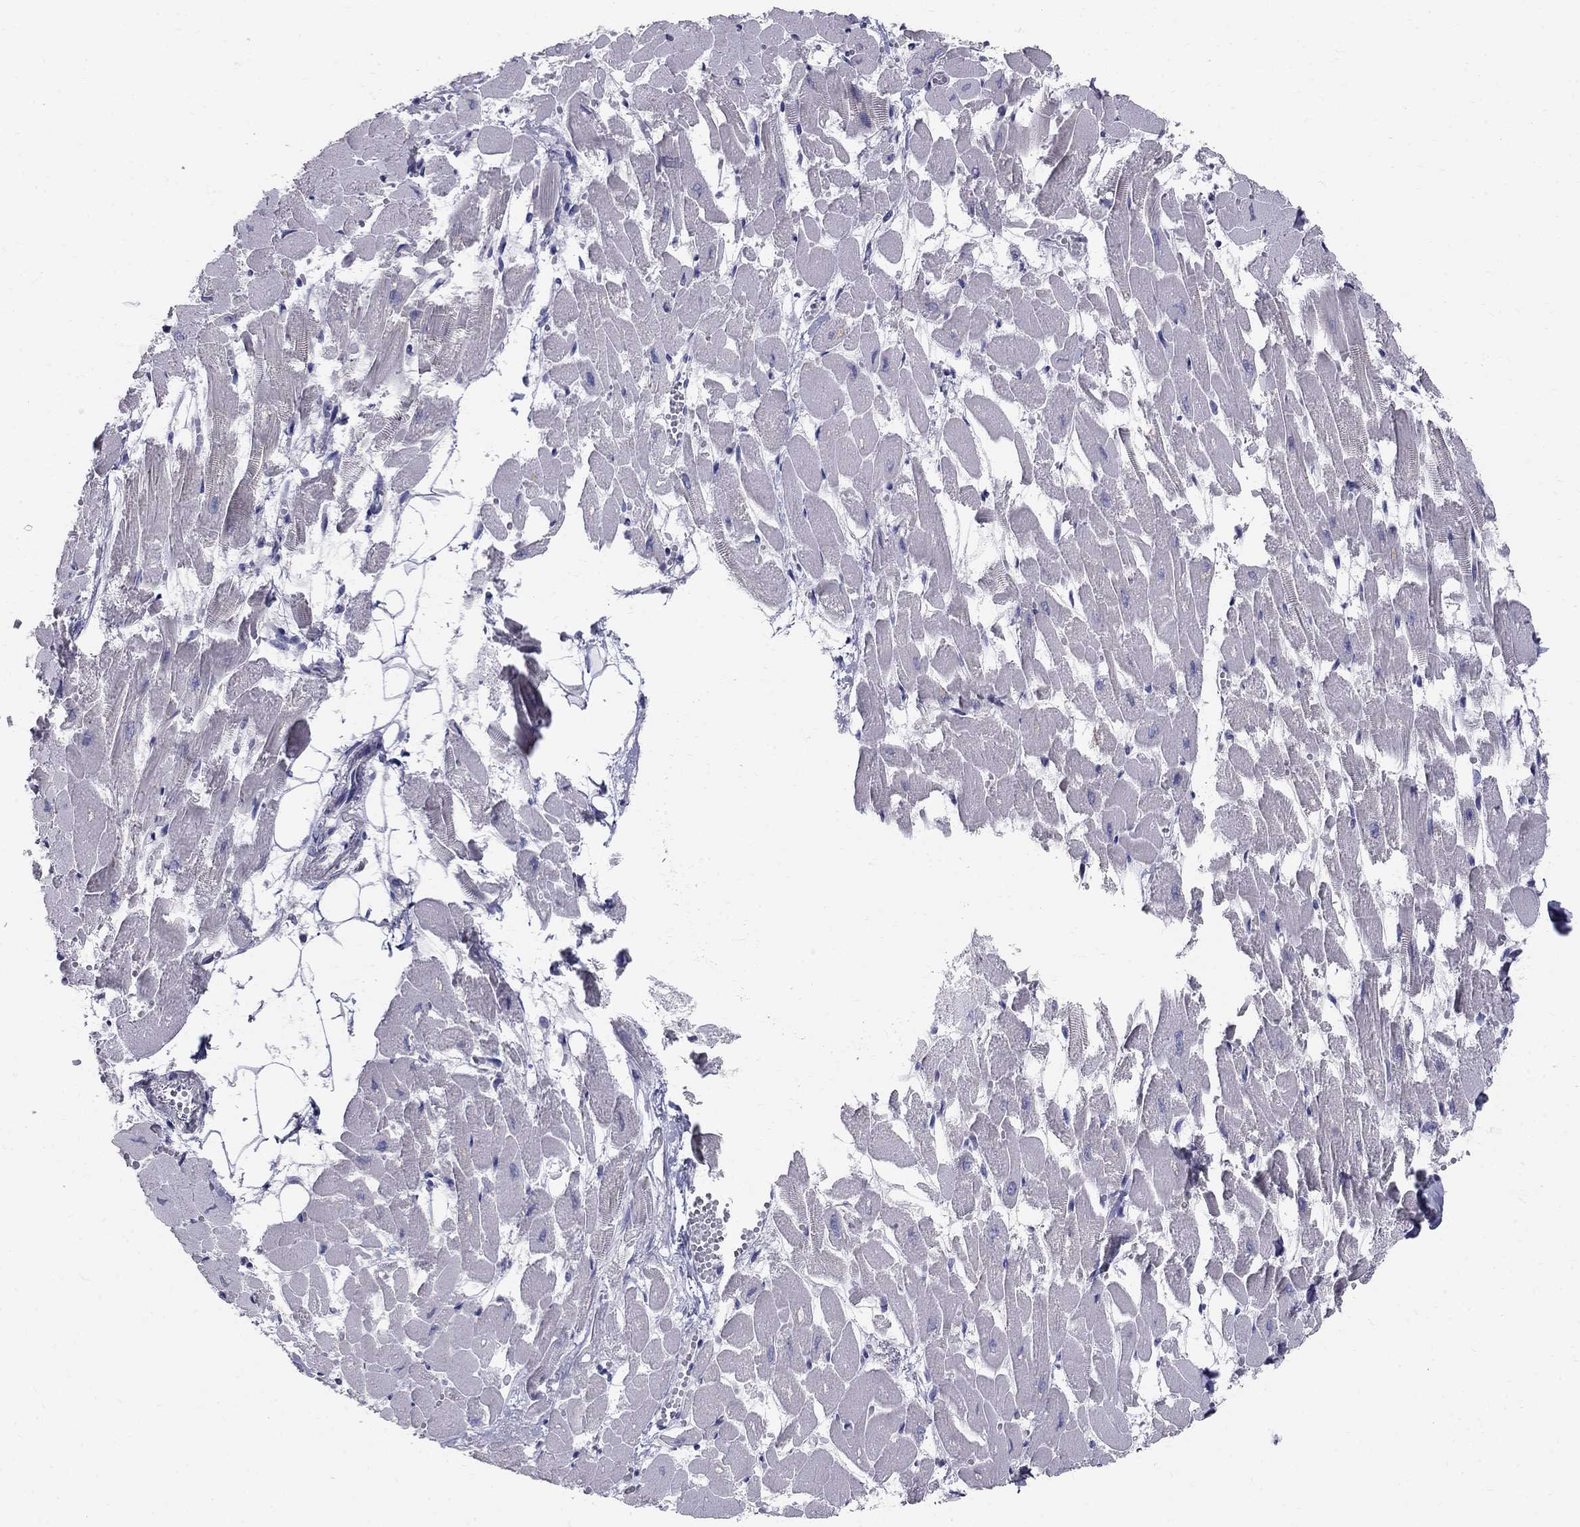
{"staining": {"intensity": "negative", "quantity": "none", "location": "none"}, "tissue": "heart muscle", "cell_type": "Cardiomyocytes", "image_type": "normal", "snomed": [{"axis": "morphology", "description": "Normal tissue, NOS"}, {"axis": "topography", "description": "Heart"}], "caption": "DAB (3,3'-diaminobenzidine) immunohistochemical staining of normal heart muscle demonstrates no significant staining in cardiomyocytes. (Stains: DAB (3,3'-diaminobenzidine) immunohistochemistry (IHC) with hematoxylin counter stain, Microscopy: brightfield microscopy at high magnification).", "gene": "TP53TG5", "patient": {"sex": "female", "age": 52}}